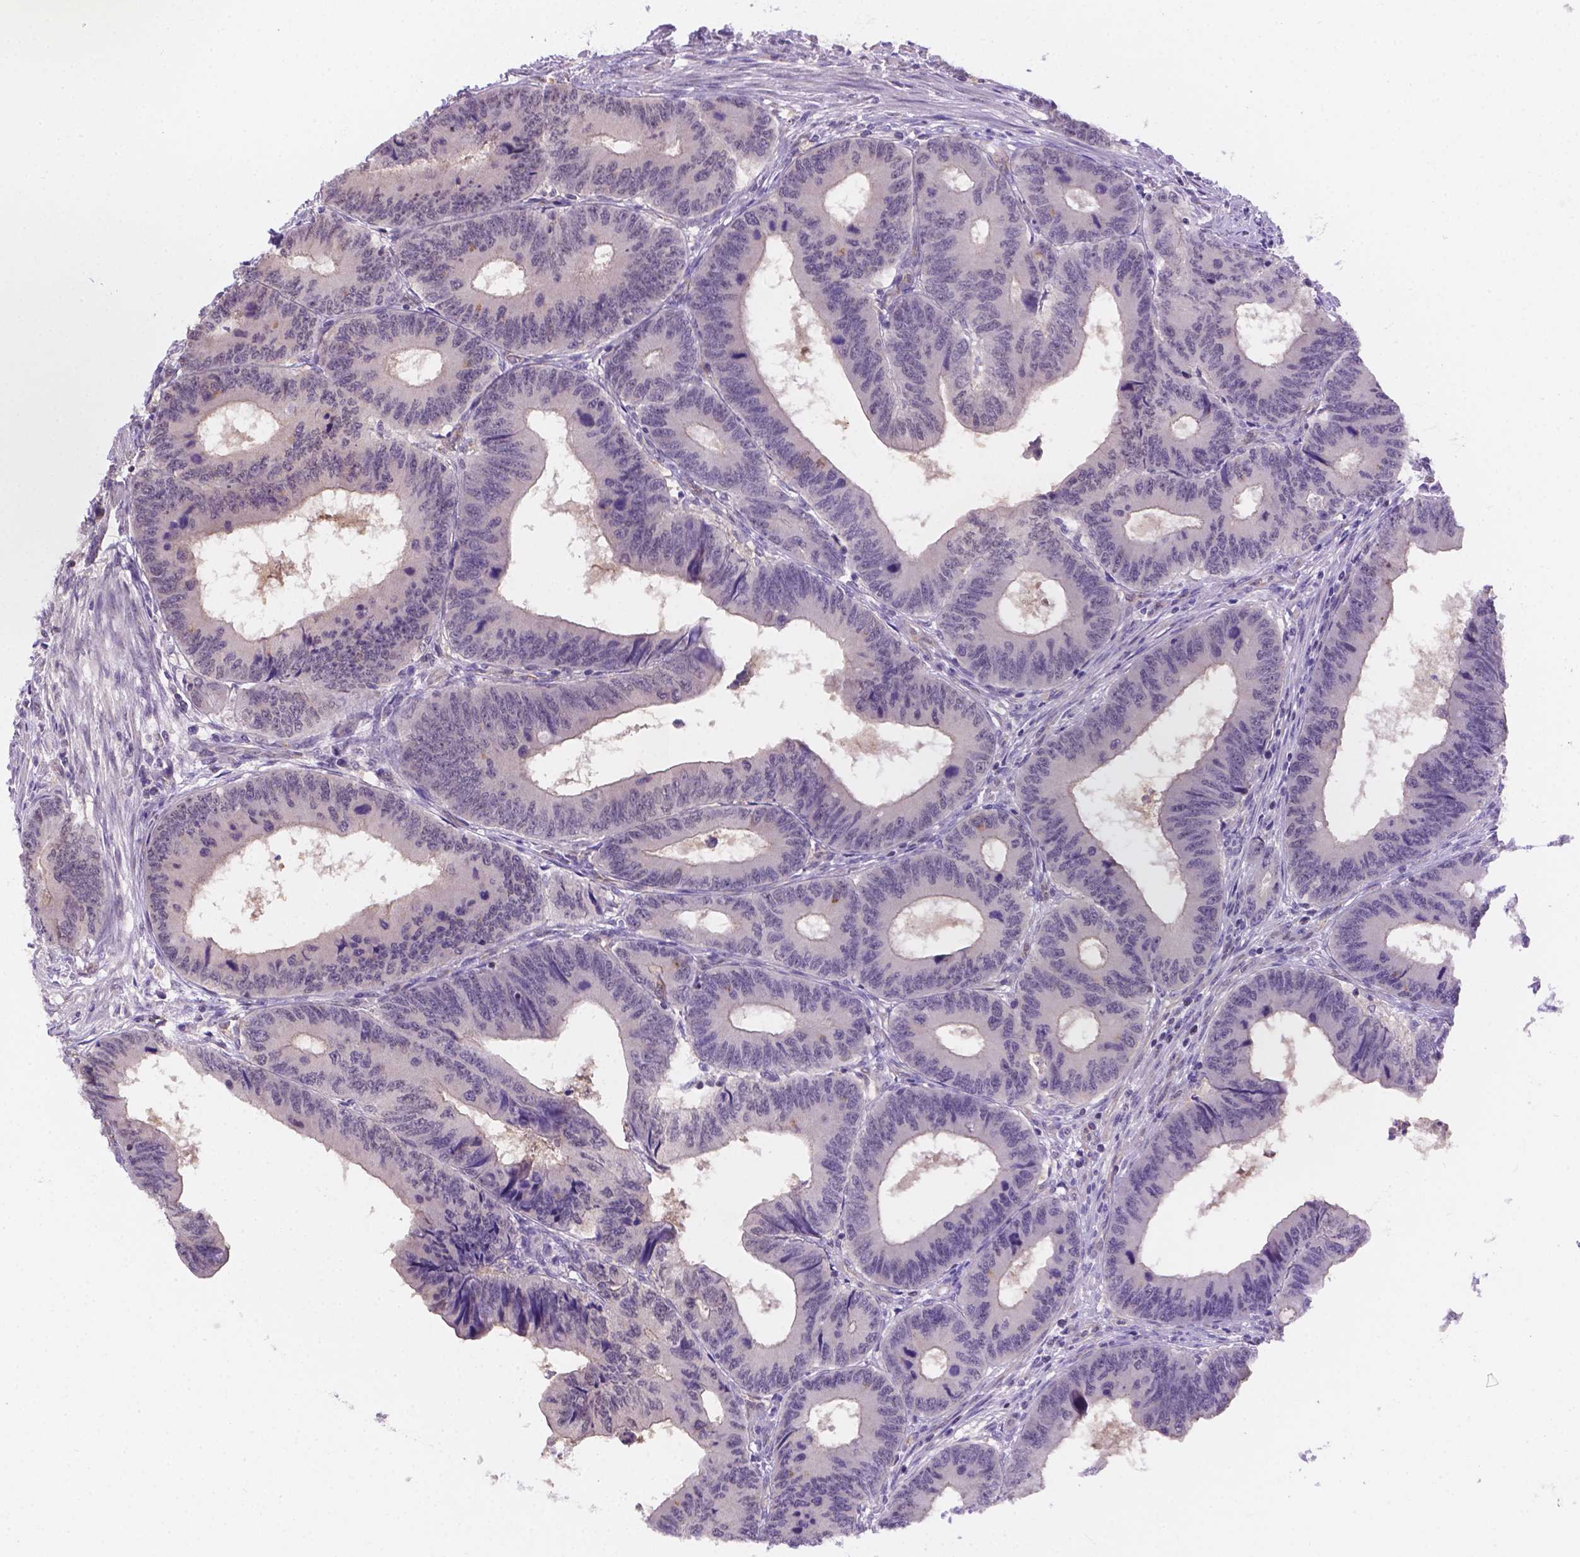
{"staining": {"intensity": "negative", "quantity": "none", "location": "none"}, "tissue": "colorectal cancer", "cell_type": "Tumor cells", "image_type": "cancer", "snomed": [{"axis": "morphology", "description": "Adenocarcinoma, NOS"}, {"axis": "topography", "description": "Colon"}], "caption": "Immunohistochemistry (IHC) photomicrograph of adenocarcinoma (colorectal) stained for a protein (brown), which demonstrates no staining in tumor cells.", "gene": "NXPE2", "patient": {"sex": "male", "age": 53}}